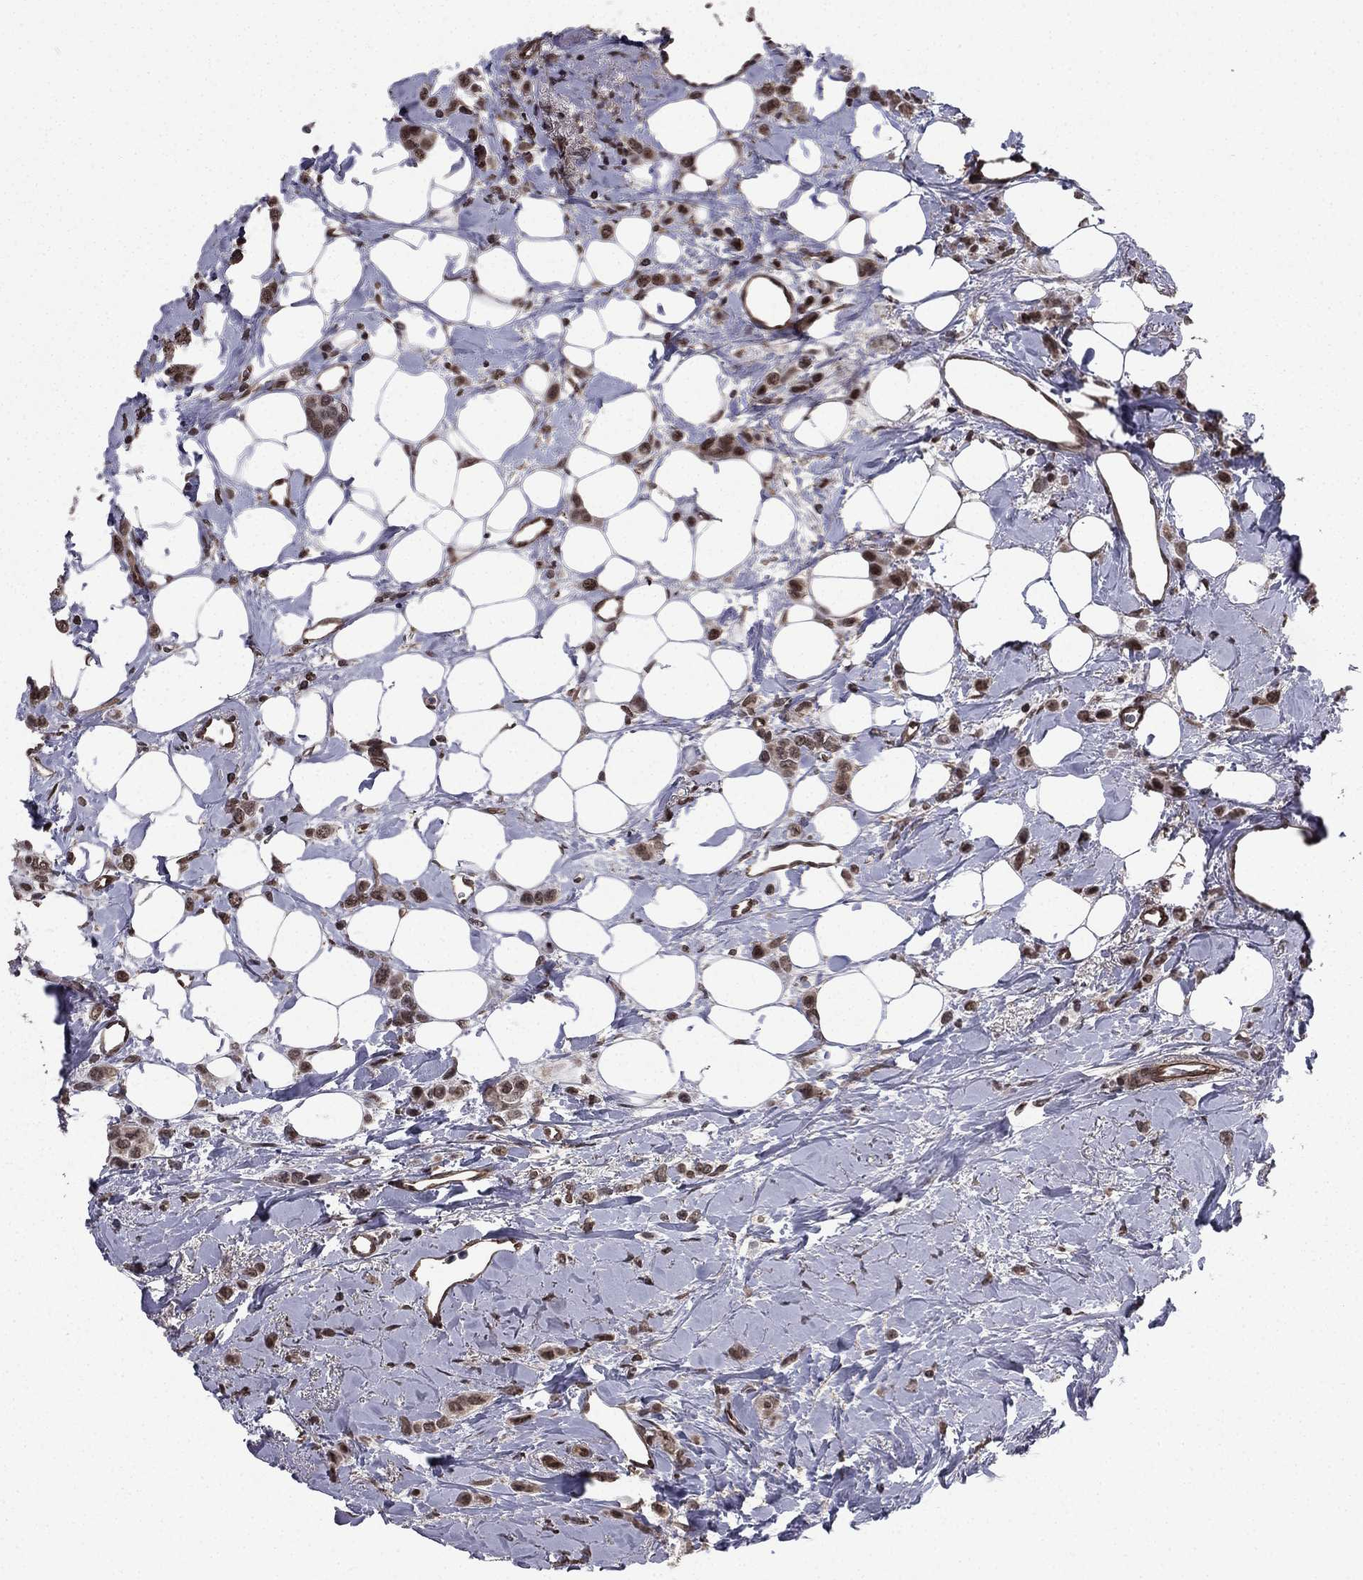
{"staining": {"intensity": "moderate", "quantity": "25%-75%", "location": "nuclear"}, "tissue": "breast cancer", "cell_type": "Tumor cells", "image_type": "cancer", "snomed": [{"axis": "morphology", "description": "Lobular carcinoma"}, {"axis": "topography", "description": "Breast"}], "caption": "Protein expression analysis of human lobular carcinoma (breast) reveals moderate nuclear staining in about 25%-75% of tumor cells. (DAB (3,3'-diaminobenzidine) IHC, brown staining for protein, blue staining for nuclei).", "gene": "RARB", "patient": {"sex": "female", "age": 66}}